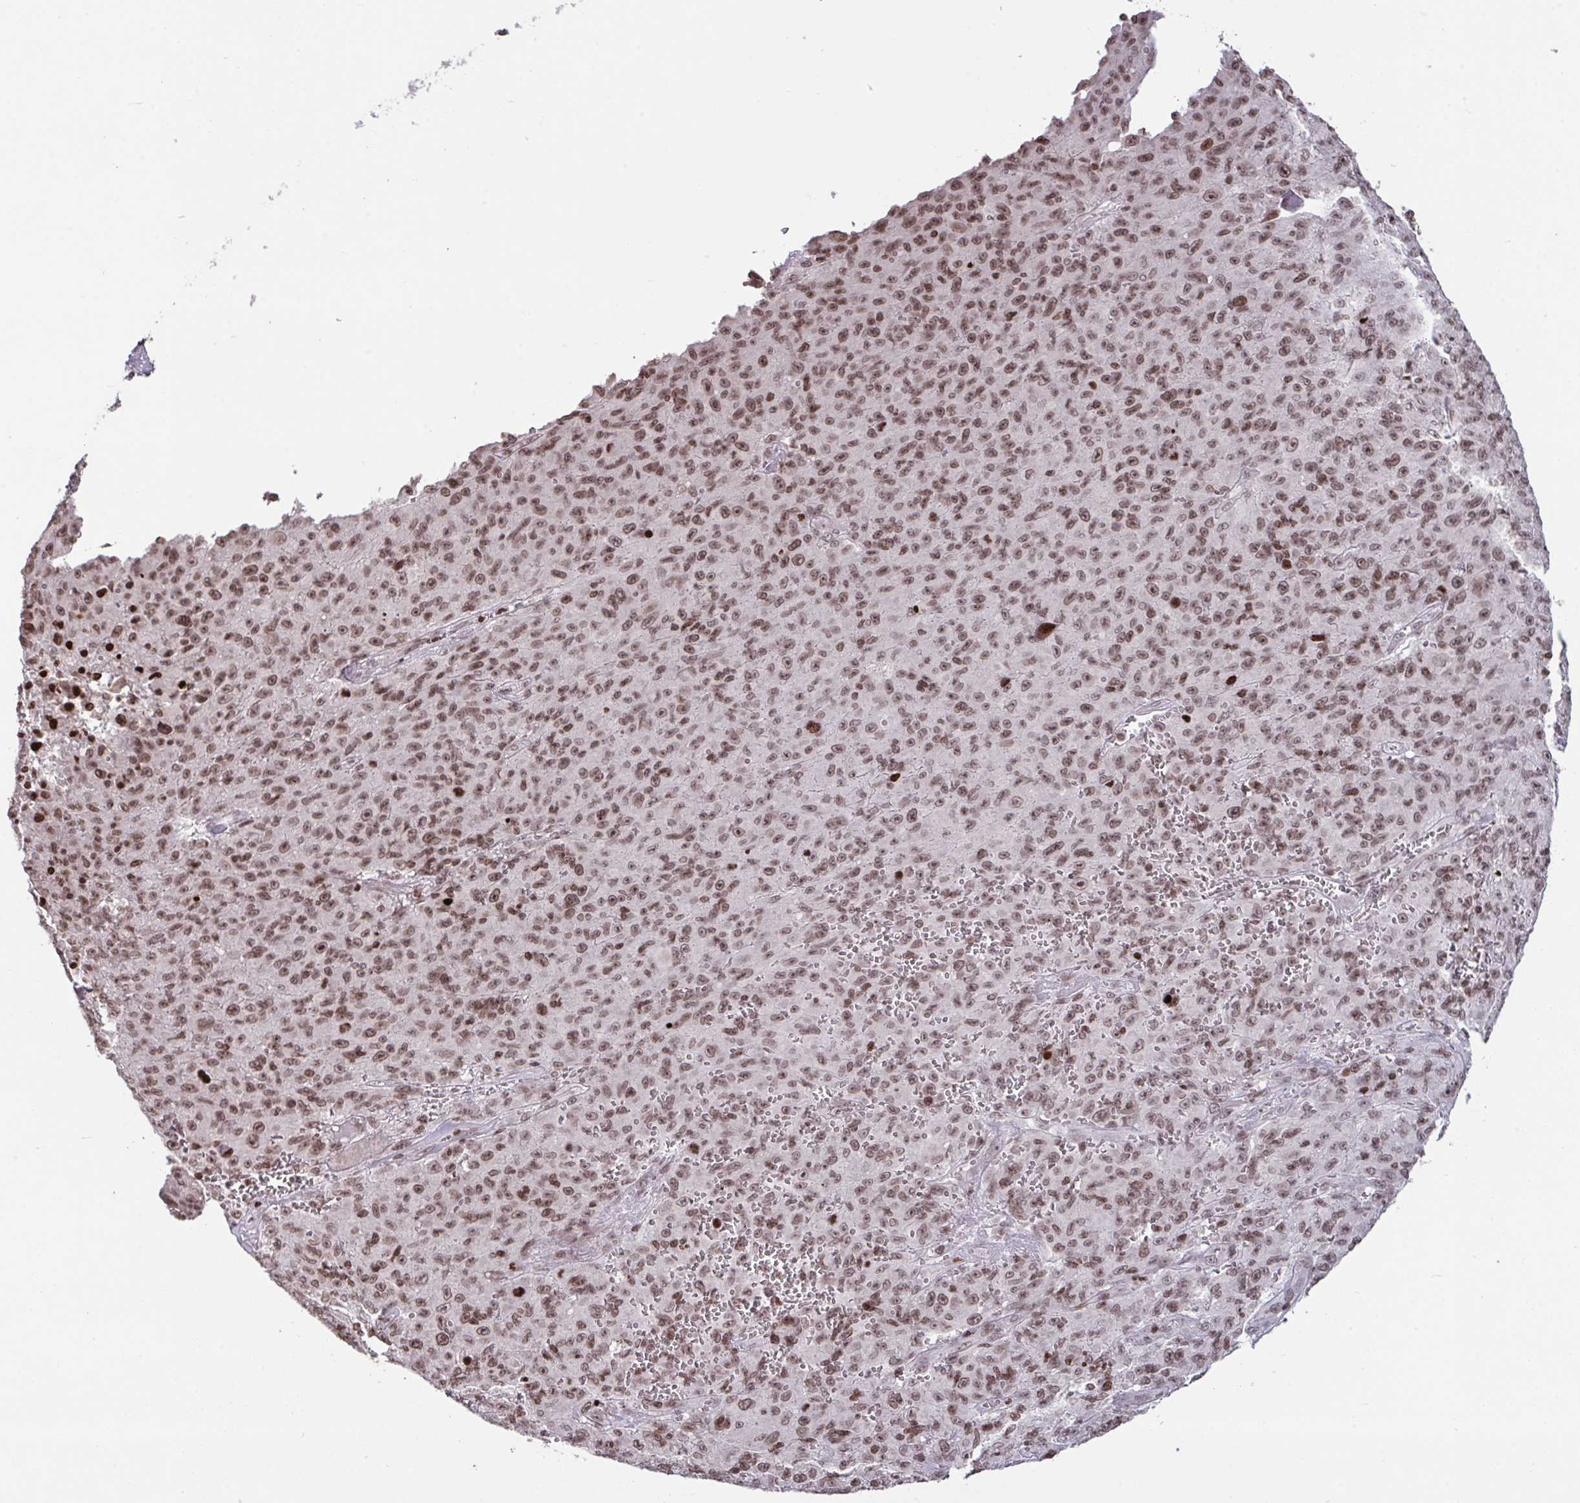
{"staining": {"intensity": "moderate", "quantity": ">75%", "location": "nuclear"}, "tissue": "melanoma", "cell_type": "Tumor cells", "image_type": "cancer", "snomed": [{"axis": "morphology", "description": "Malignant melanoma, NOS"}, {"axis": "topography", "description": "Skin"}], "caption": "An immunohistochemistry (IHC) micrograph of neoplastic tissue is shown. Protein staining in brown highlights moderate nuclear positivity in melanoma within tumor cells.", "gene": "NIP7", "patient": {"sex": "male", "age": 46}}